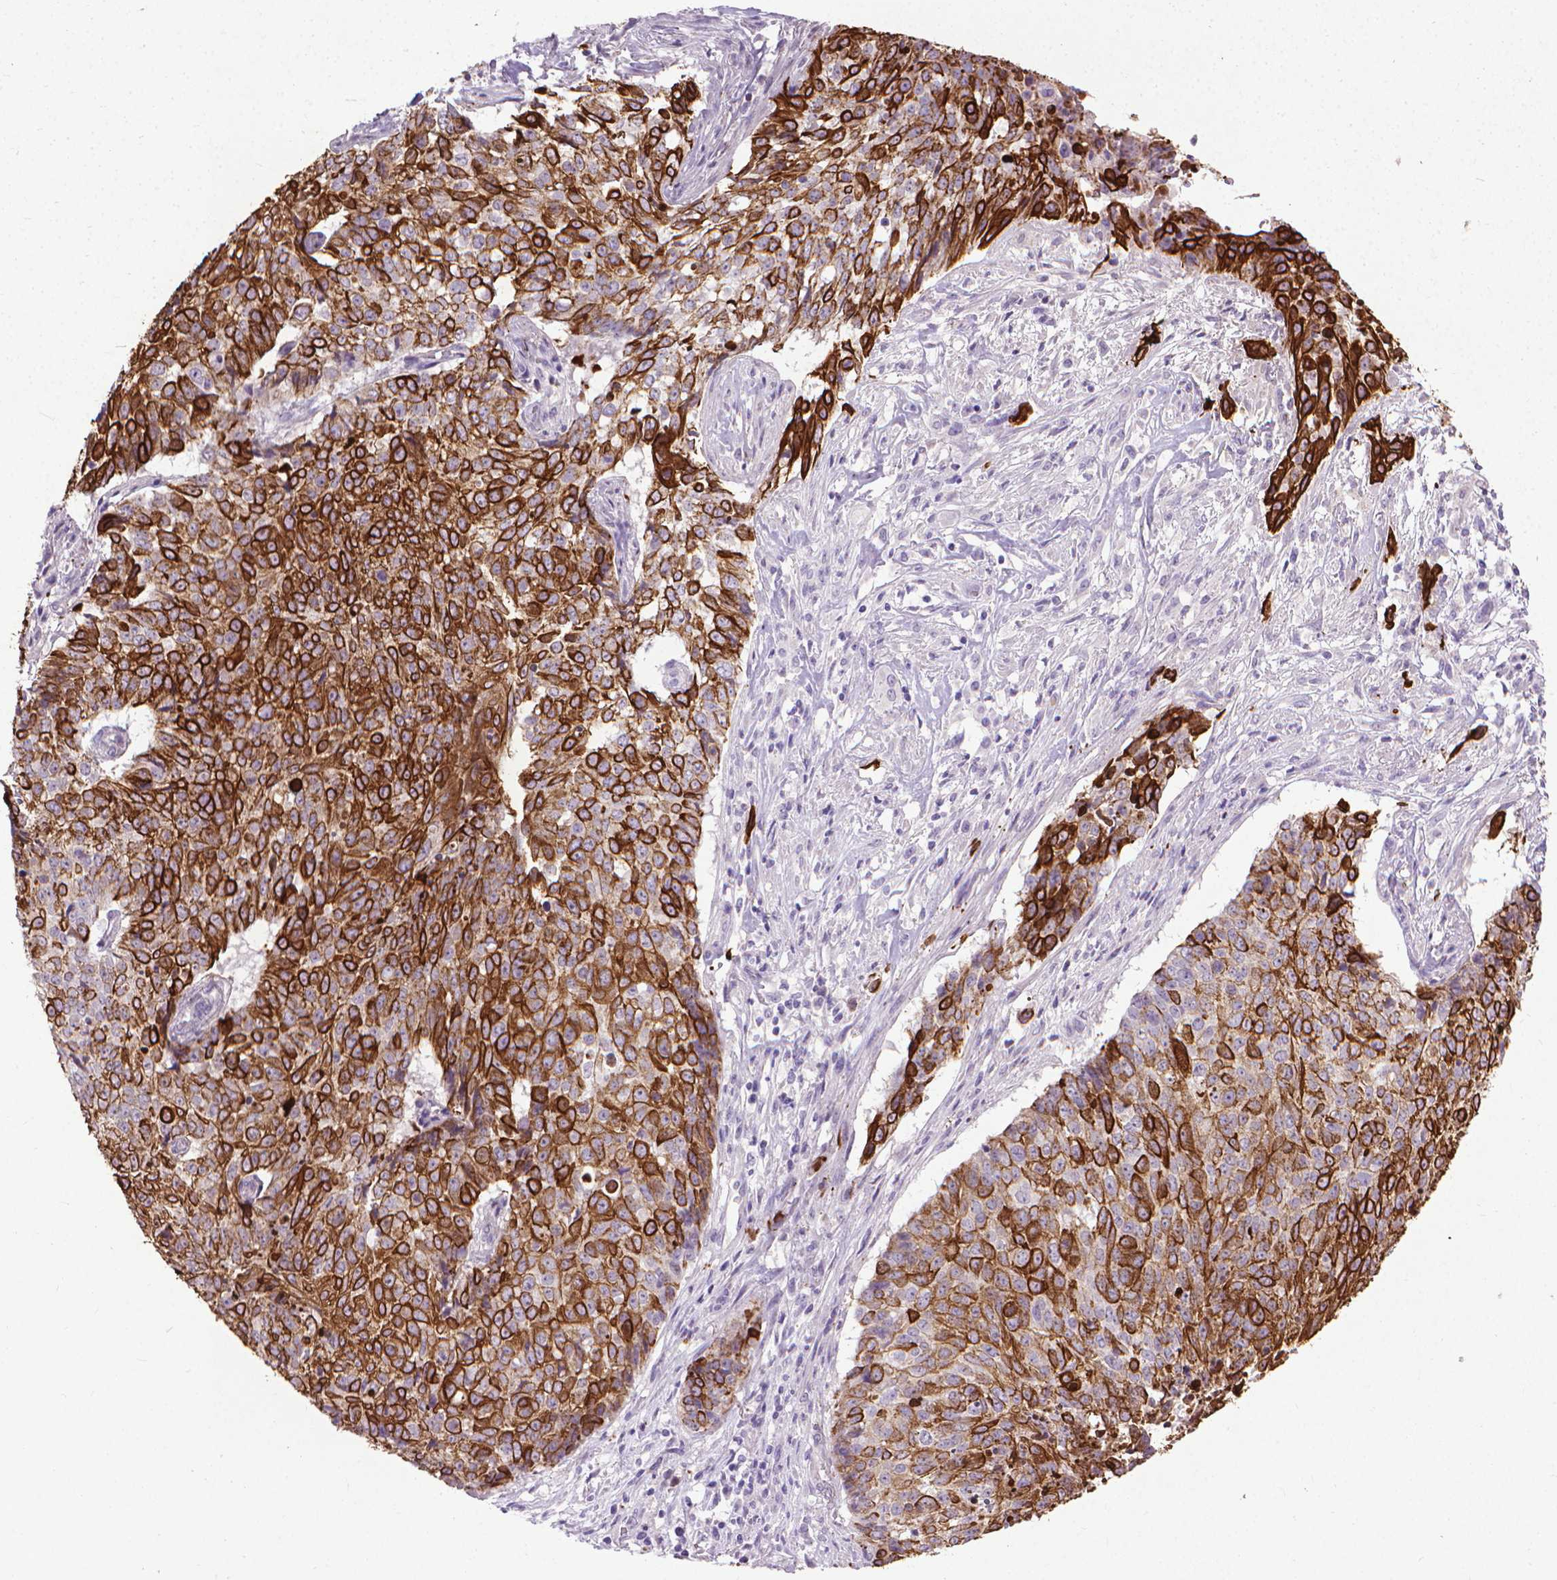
{"staining": {"intensity": "strong", "quantity": ">75%", "location": "cytoplasmic/membranous"}, "tissue": "lung cancer", "cell_type": "Tumor cells", "image_type": "cancer", "snomed": [{"axis": "morphology", "description": "Normal tissue, NOS"}, {"axis": "morphology", "description": "Squamous cell carcinoma, NOS"}, {"axis": "topography", "description": "Bronchus"}, {"axis": "topography", "description": "Lung"}], "caption": "About >75% of tumor cells in human lung squamous cell carcinoma demonstrate strong cytoplasmic/membranous protein staining as visualized by brown immunohistochemical staining.", "gene": "KRT5", "patient": {"sex": "male", "age": 64}}